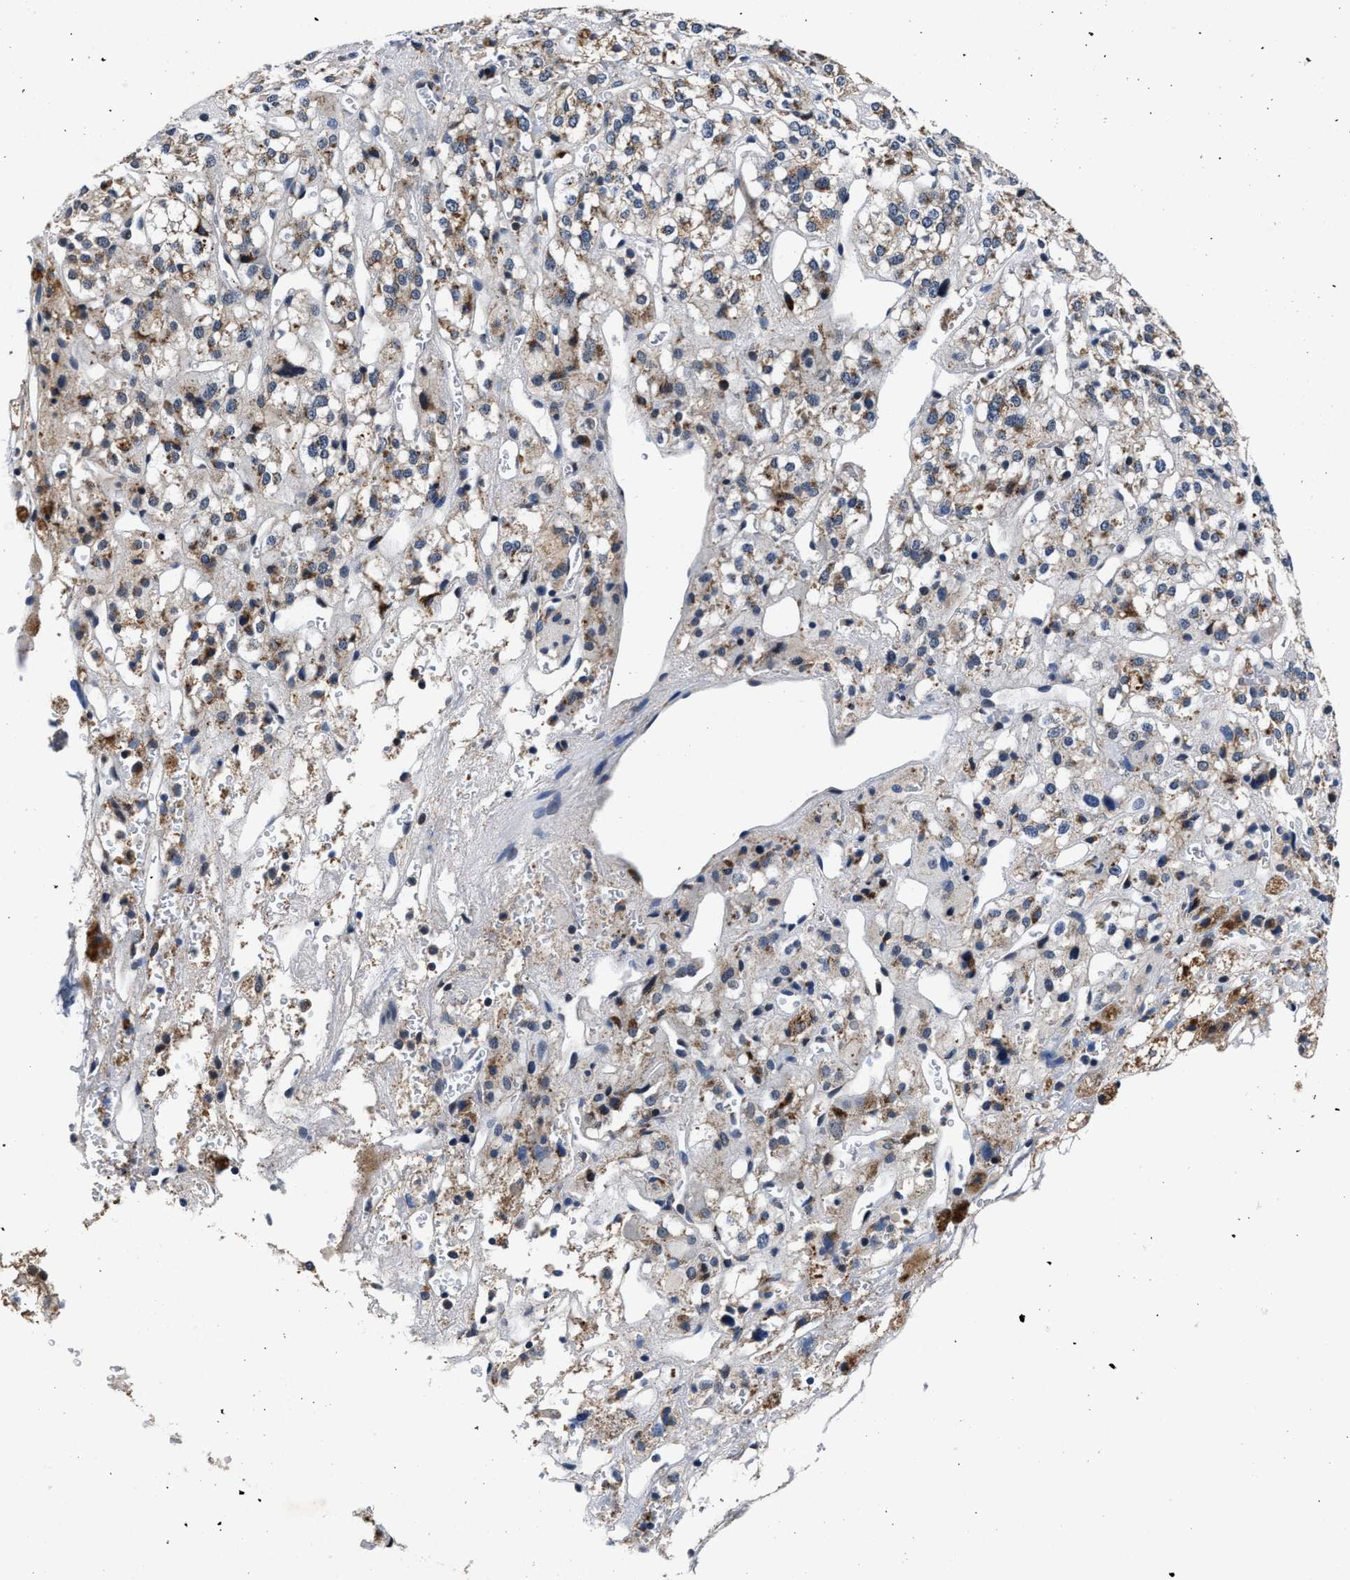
{"staining": {"intensity": "moderate", "quantity": ">75%", "location": "cytoplasmic/membranous"}, "tissue": "adrenal gland", "cell_type": "Glandular cells", "image_type": "normal", "snomed": [{"axis": "morphology", "description": "Normal tissue, NOS"}, {"axis": "topography", "description": "Adrenal gland"}], "caption": "Immunohistochemistry (IHC) of benign human adrenal gland exhibits medium levels of moderate cytoplasmic/membranous positivity in approximately >75% of glandular cells. Immunohistochemistry stains the protein in brown and the nuclei are stained blue.", "gene": "TMEM53", "patient": {"sex": "male", "age": 56}}